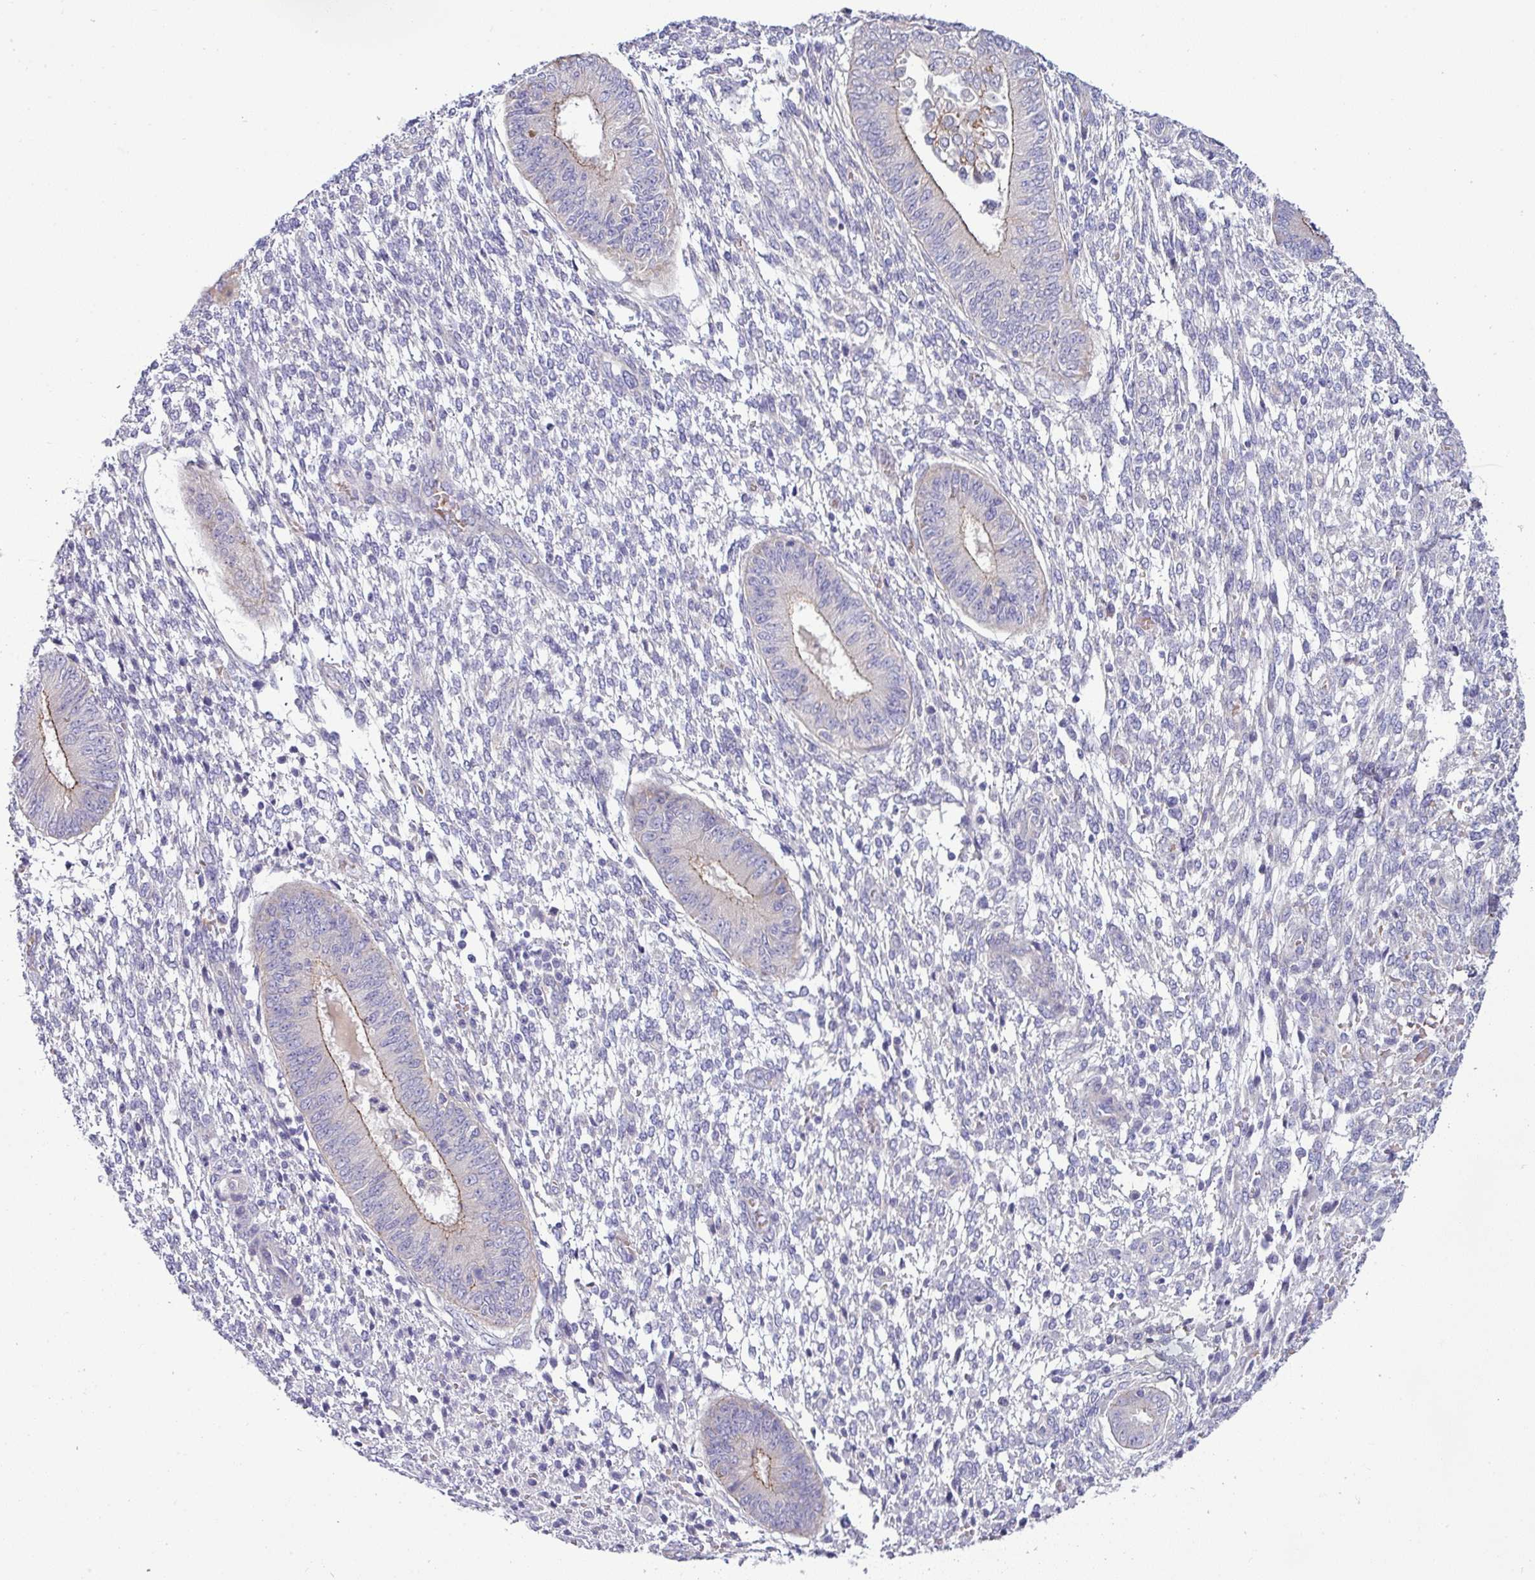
{"staining": {"intensity": "negative", "quantity": "none", "location": "none"}, "tissue": "endometrium", "cell_type": "Cells in endometrial stroma", "image_type": "normal", "snomed": [{"axis": "morphology", "description": "Normal tissue, NOS"}, {"axis": "topography", "description": "Endometrium"}], "caption": "IHC histopathology image of benign endometrium stained for a protein (brown), which displays no positivity in cells in endometrial stroma. (Brightfield microscopy of DAB (3,3'-diaminobenzidine) immunohistochemistry at high magnification).", "gene": "ACAP3", "patient": {"sex": "female", "age": 49}}